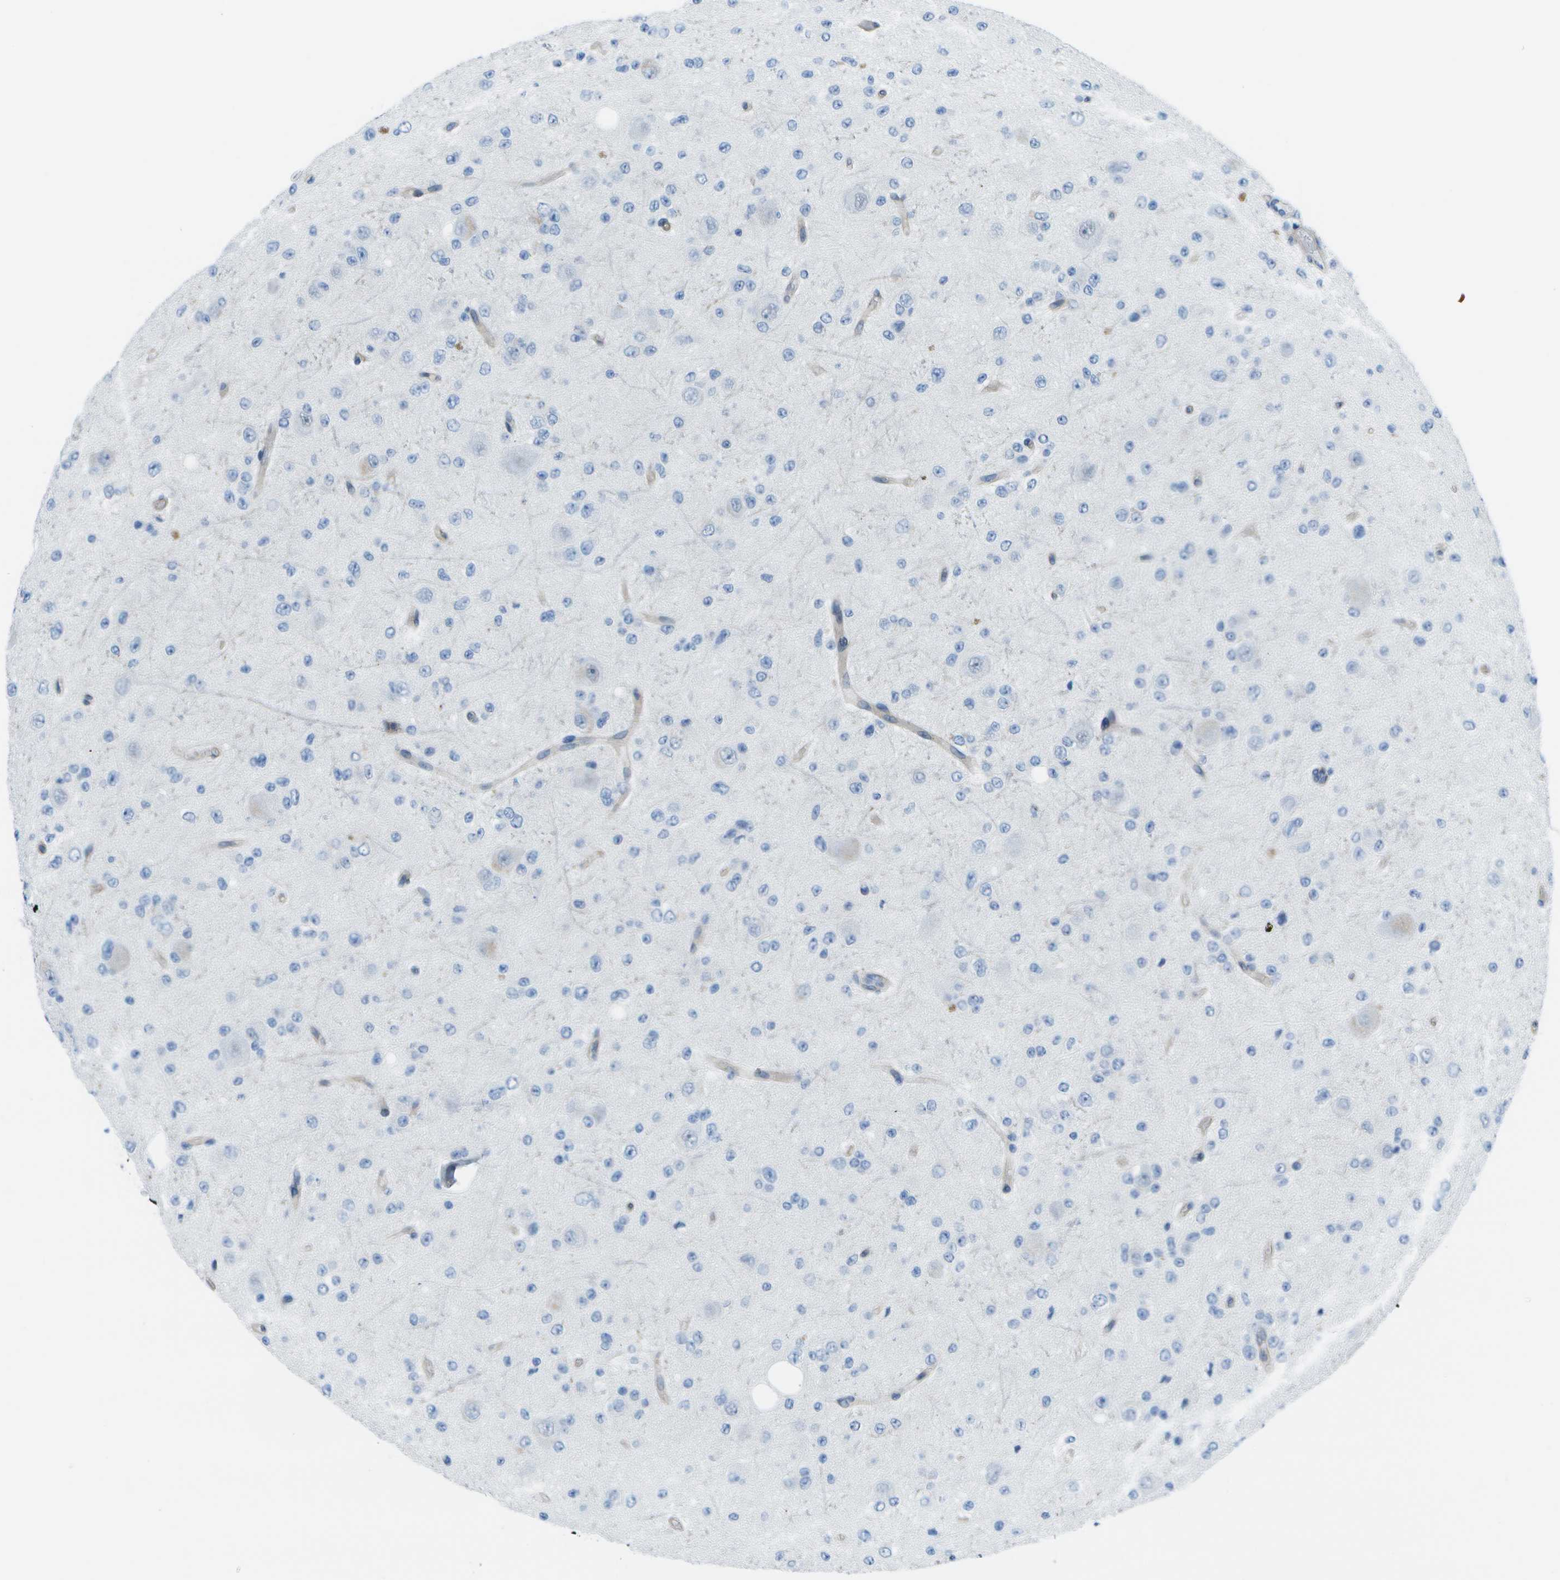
{"staining": {"intensity": "negative", "quantity": "none", "location": "none"}, "tissue": "glioma", "cell_type": "Tumor cells", "image_type": "cancer", "snomed": [{"axis": "morphology", "description": "Glioma, malignant, High grade"}, {"axis": "topography", "description": "pancreas cauda"}], "caption": "Tumor cells show no significant staining in malignant high-grade glioma.", "gene": "SORBS3", "patient": {"sex": "male", "age": 60}}